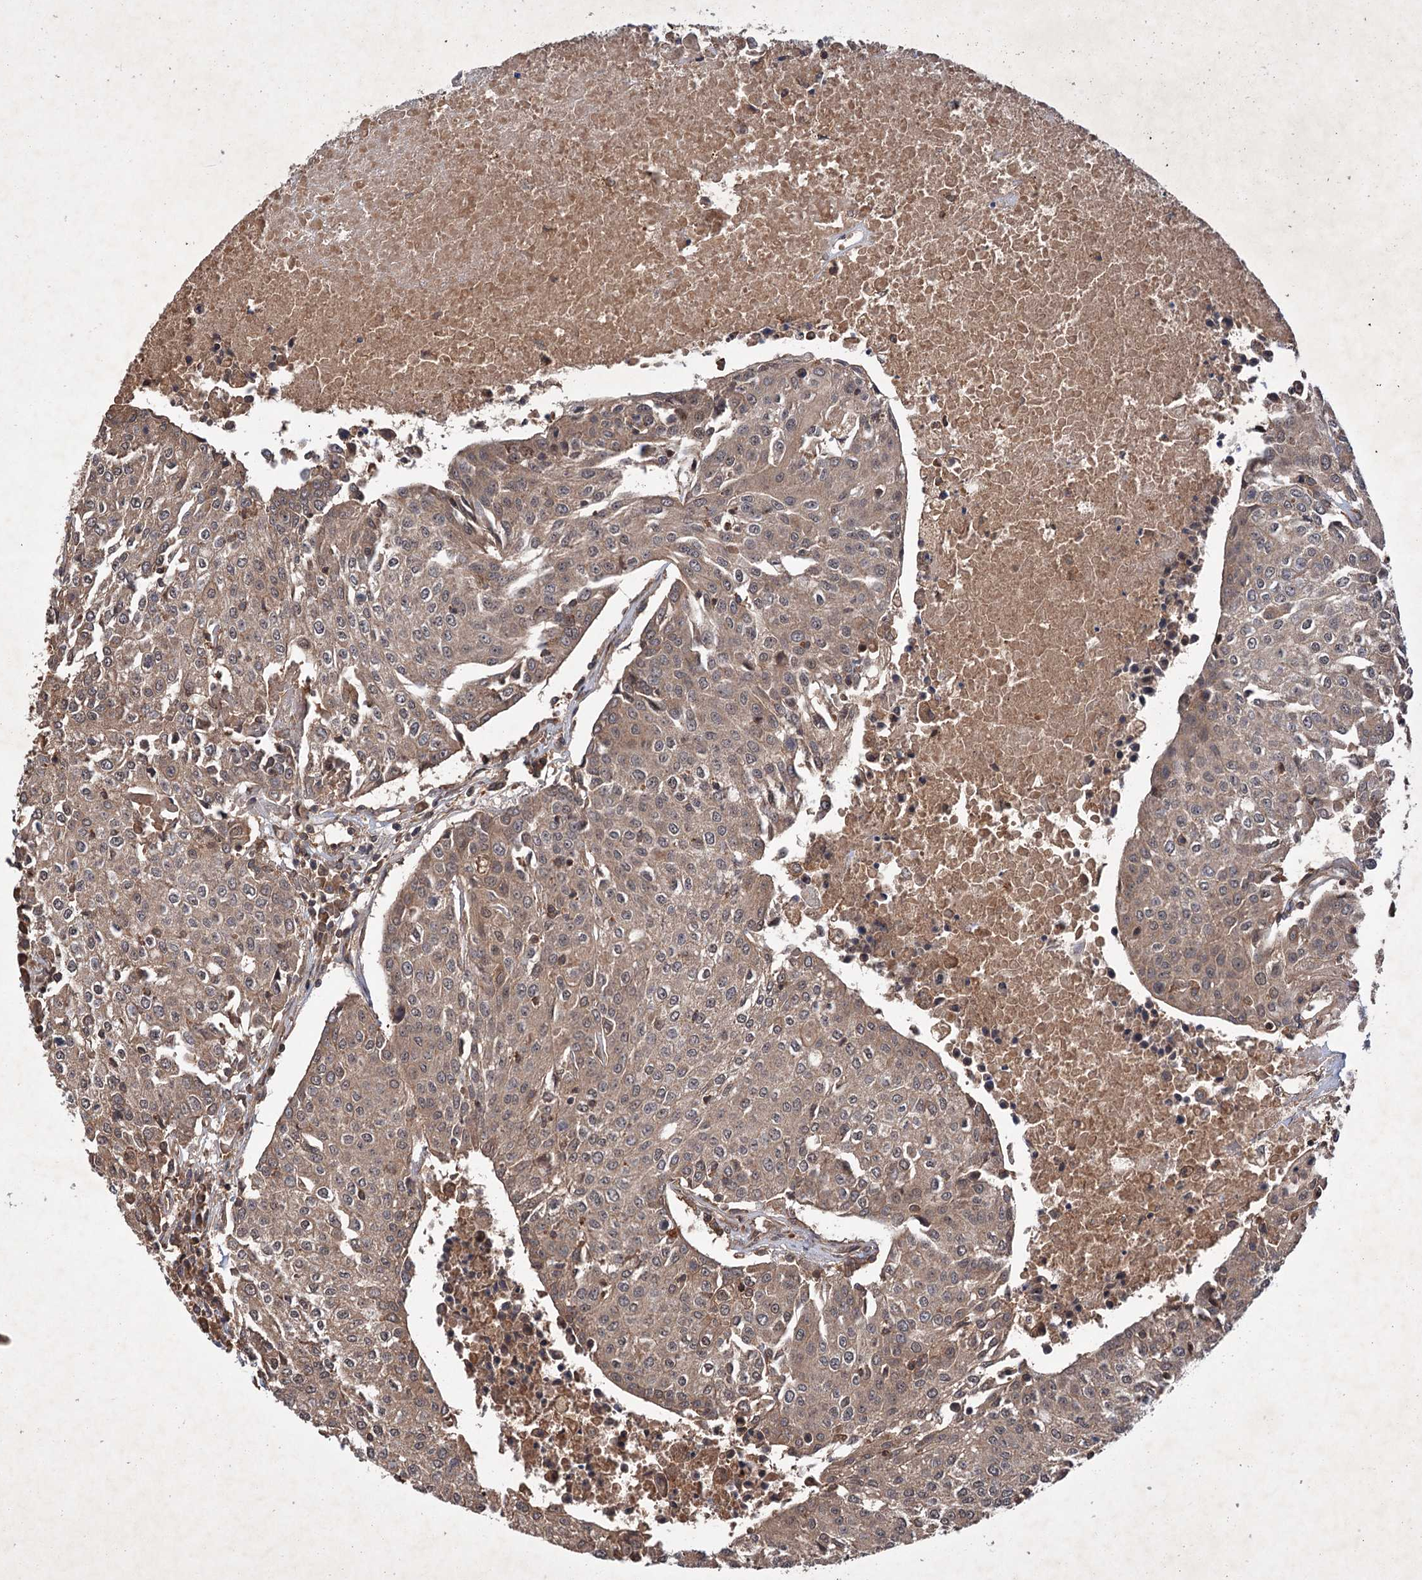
{"staining": {"intensity": "weak", "quantity": ">75%", "location": "cytoplasmic/membranous"}, "tissue": "urothelial cancer", "cell_type": "Tumor cells", "image_type": "cancer", "snomed": [{"axis": "morphology", "description": "Urothelial carcinoma, High grade"}, {"axis": "topography", "description": "Urinary bladder"}], "caption": "Immunohistochemistry (IHC) histopathology image of high-grade urothelial carcinoma stained for a protein (brown), which demonstrates low levels of weak cytoplasmic/membranous positivity in approximately >75% of tumor cells.", "gene": "ADK", "patient": {"sex": "female", "age": 85}}